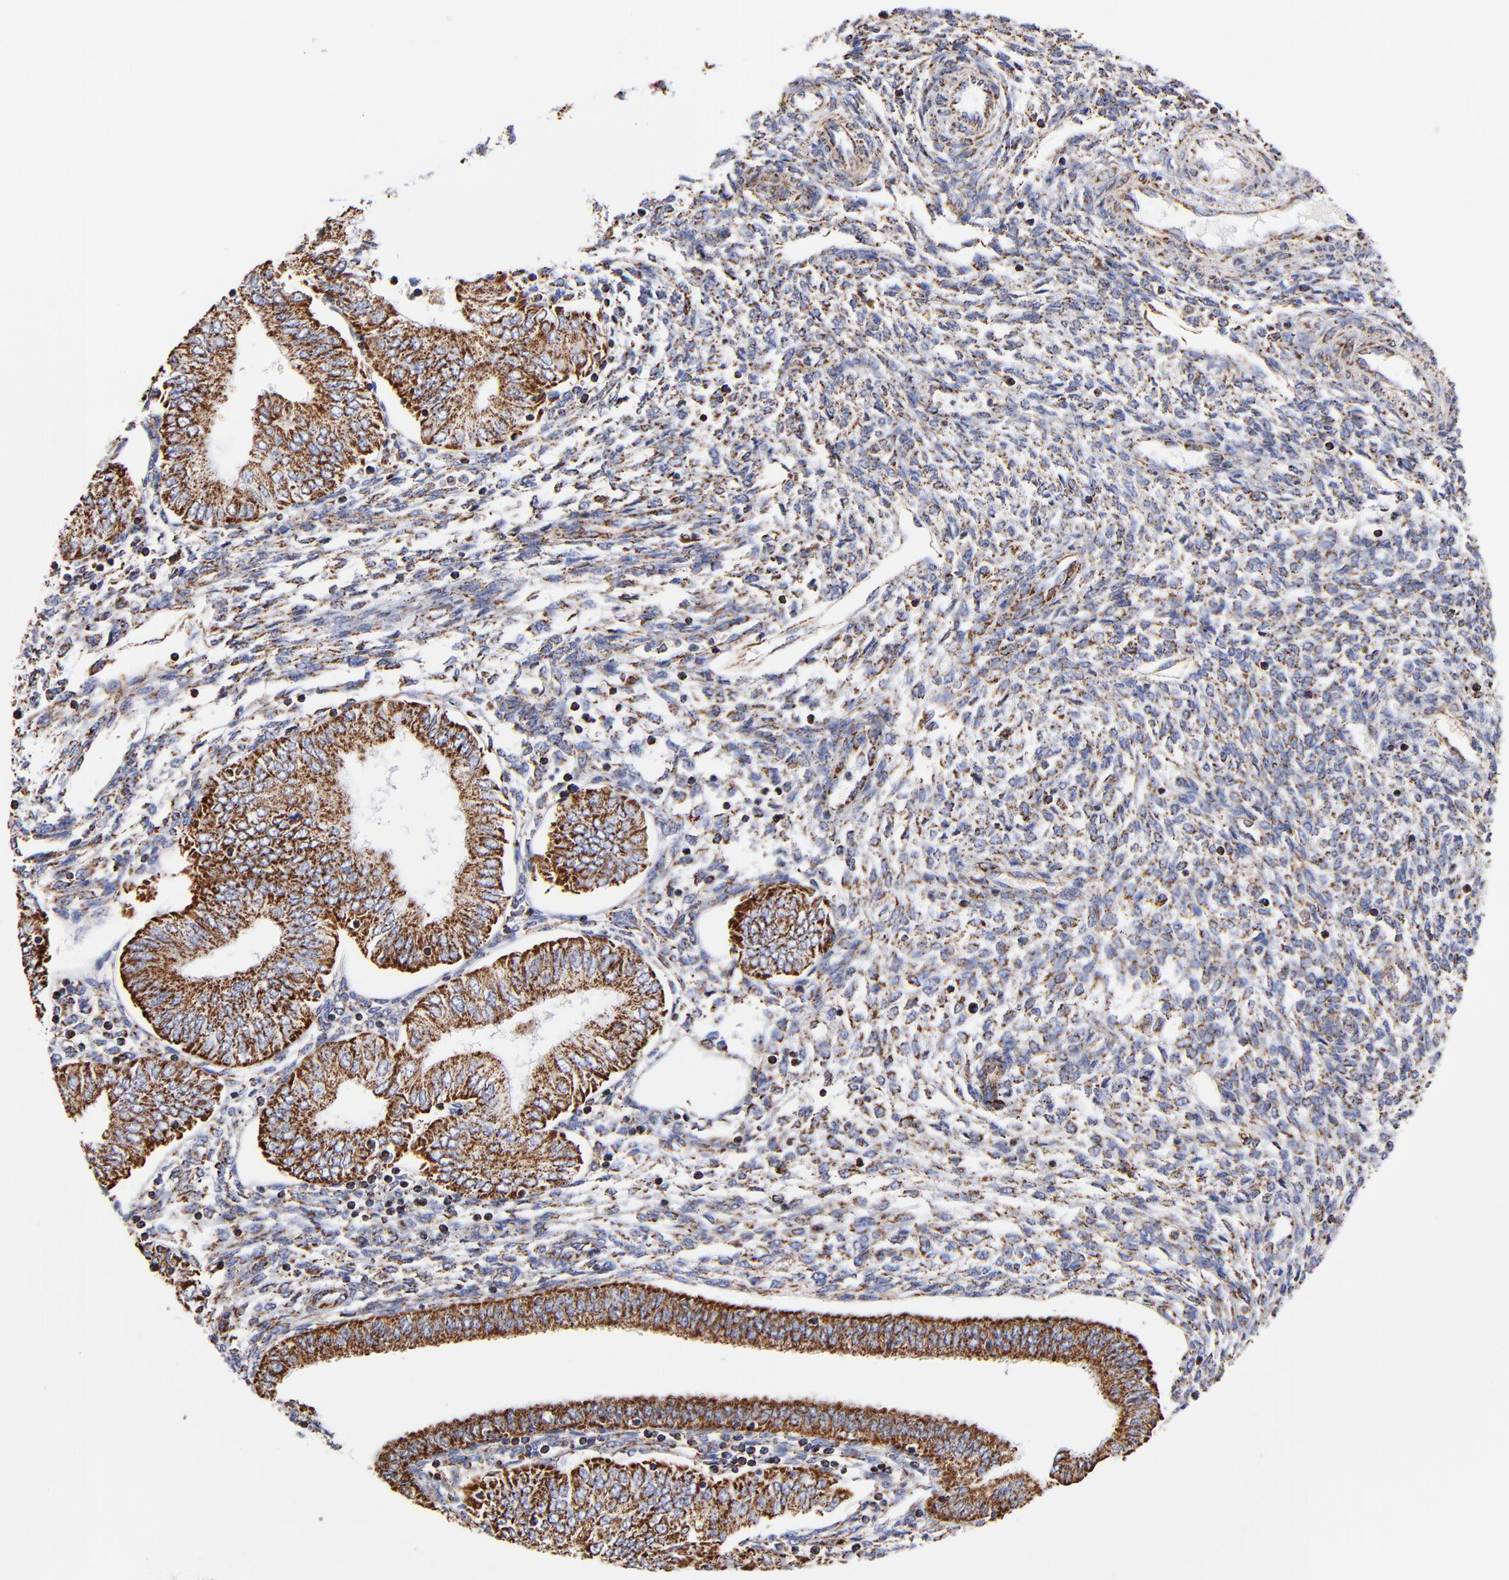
{"staining": {"intensity": "strong", "quantity": ">75%", "location": "cytoplasmic/membranous"}, "tissue": "endometrial cancer", "cell_type": "Tumor cells", "image_type": "cancer", "snomed": [{"axis": "morphology", "description": "Adenocarcinoma, NOS"}, {"axis": "topography", "description": "Endometrium"}], "caption": "An image showing strong cytoplasmic/membranous staining in about >75% of tumor cells in endometrial adenocarcinoma, as visualized by brown immunohistochemical staining.", "gene": "PHB1", "patient": {"sex": "female", "age": 51}}